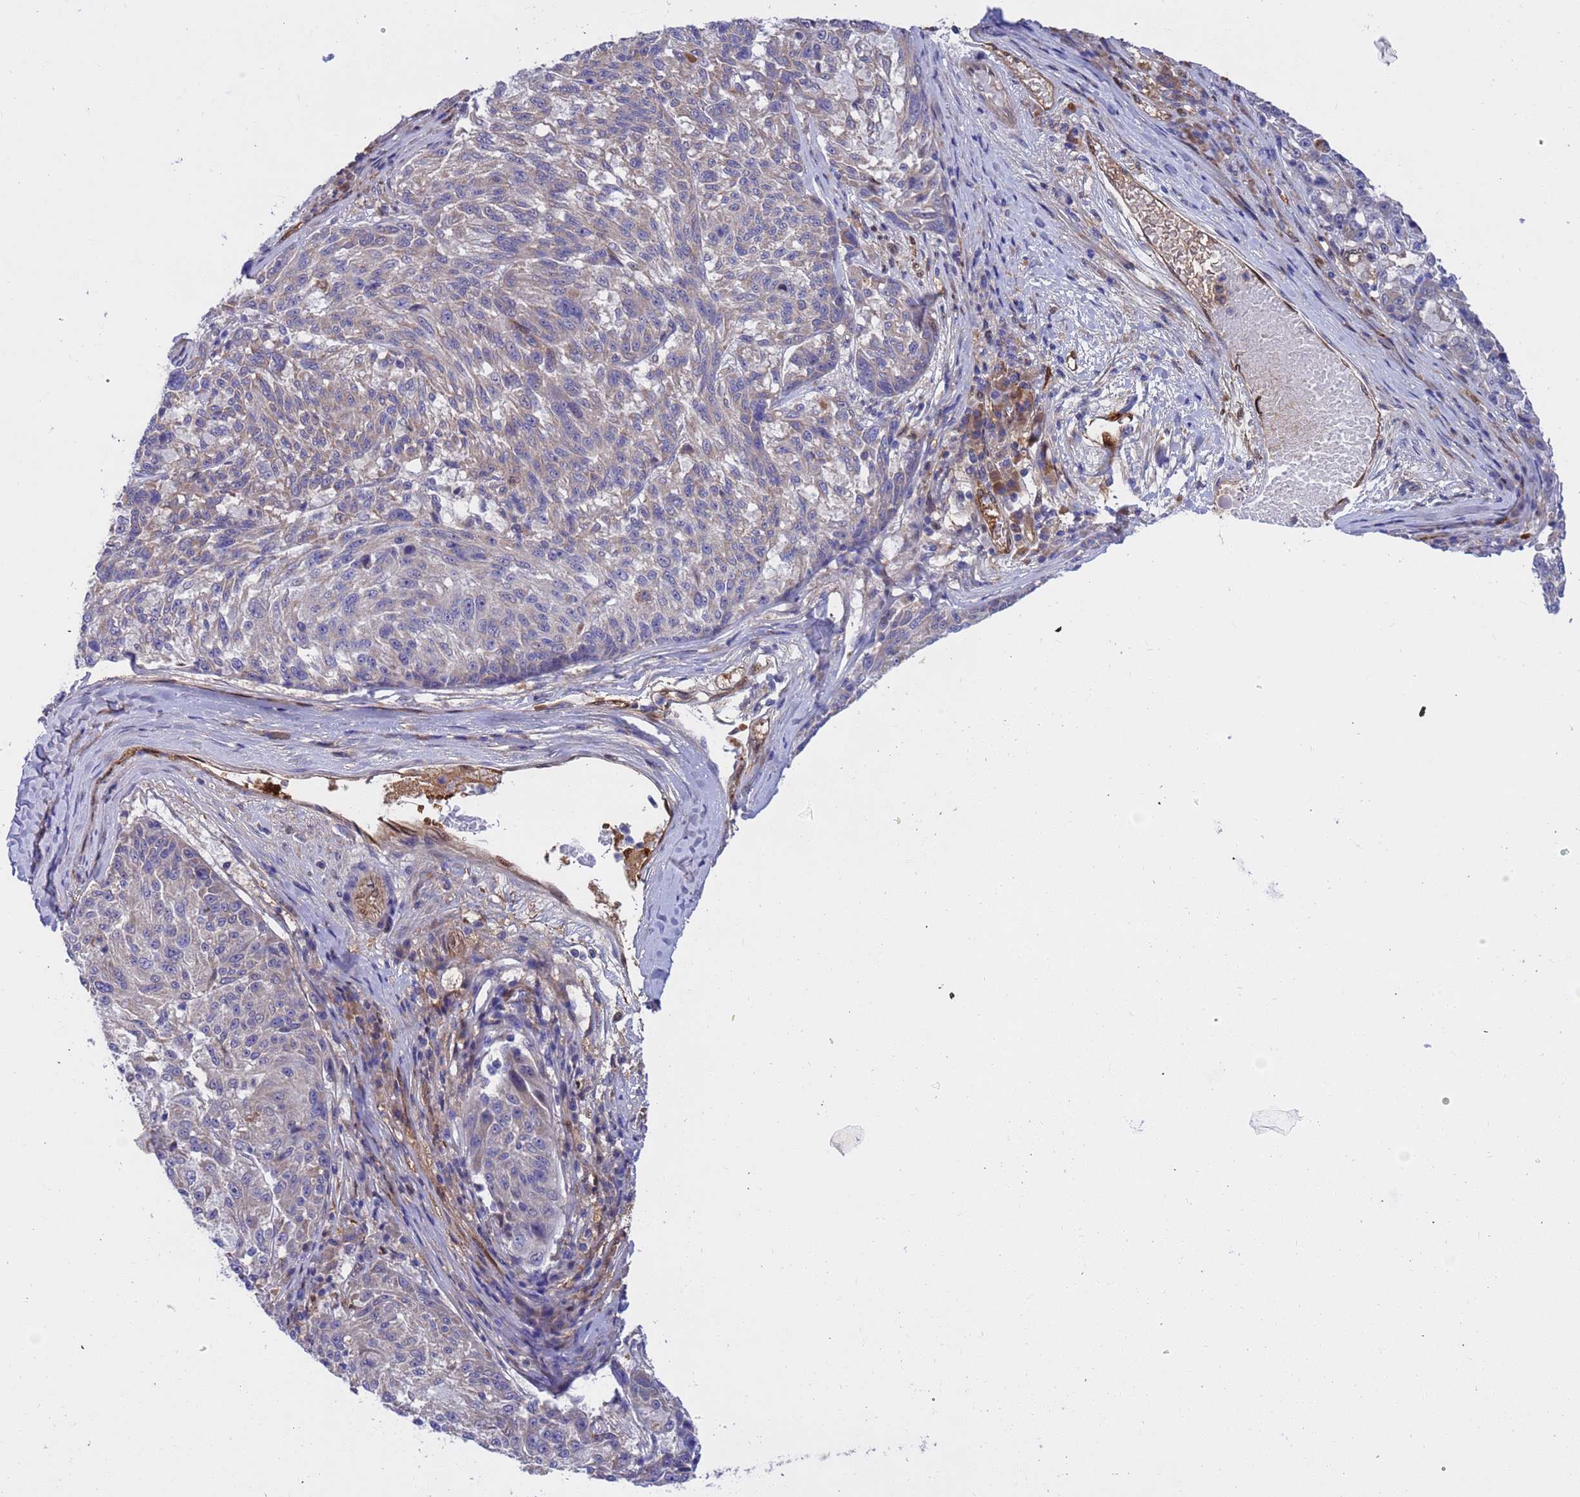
{"staining": {"intensity": "negative", "quantity": "none", "location": "none"}, "tissue": "melanoma", "cell_type": "Tumor cells", "image_type": "cancer", "snomed": [{"axis": "morphology", "description": "Malignant melanoma, NOS"}, {"axis": "topography", "description": "Skin"}], "caption": "This is a photomicrograph of immunohistochemistry (IHC) staining of melanoma, which shows no positivity in tumor cells.", "gene": "FOXRED1", "patient": {"sex": "male", "age": 53}}